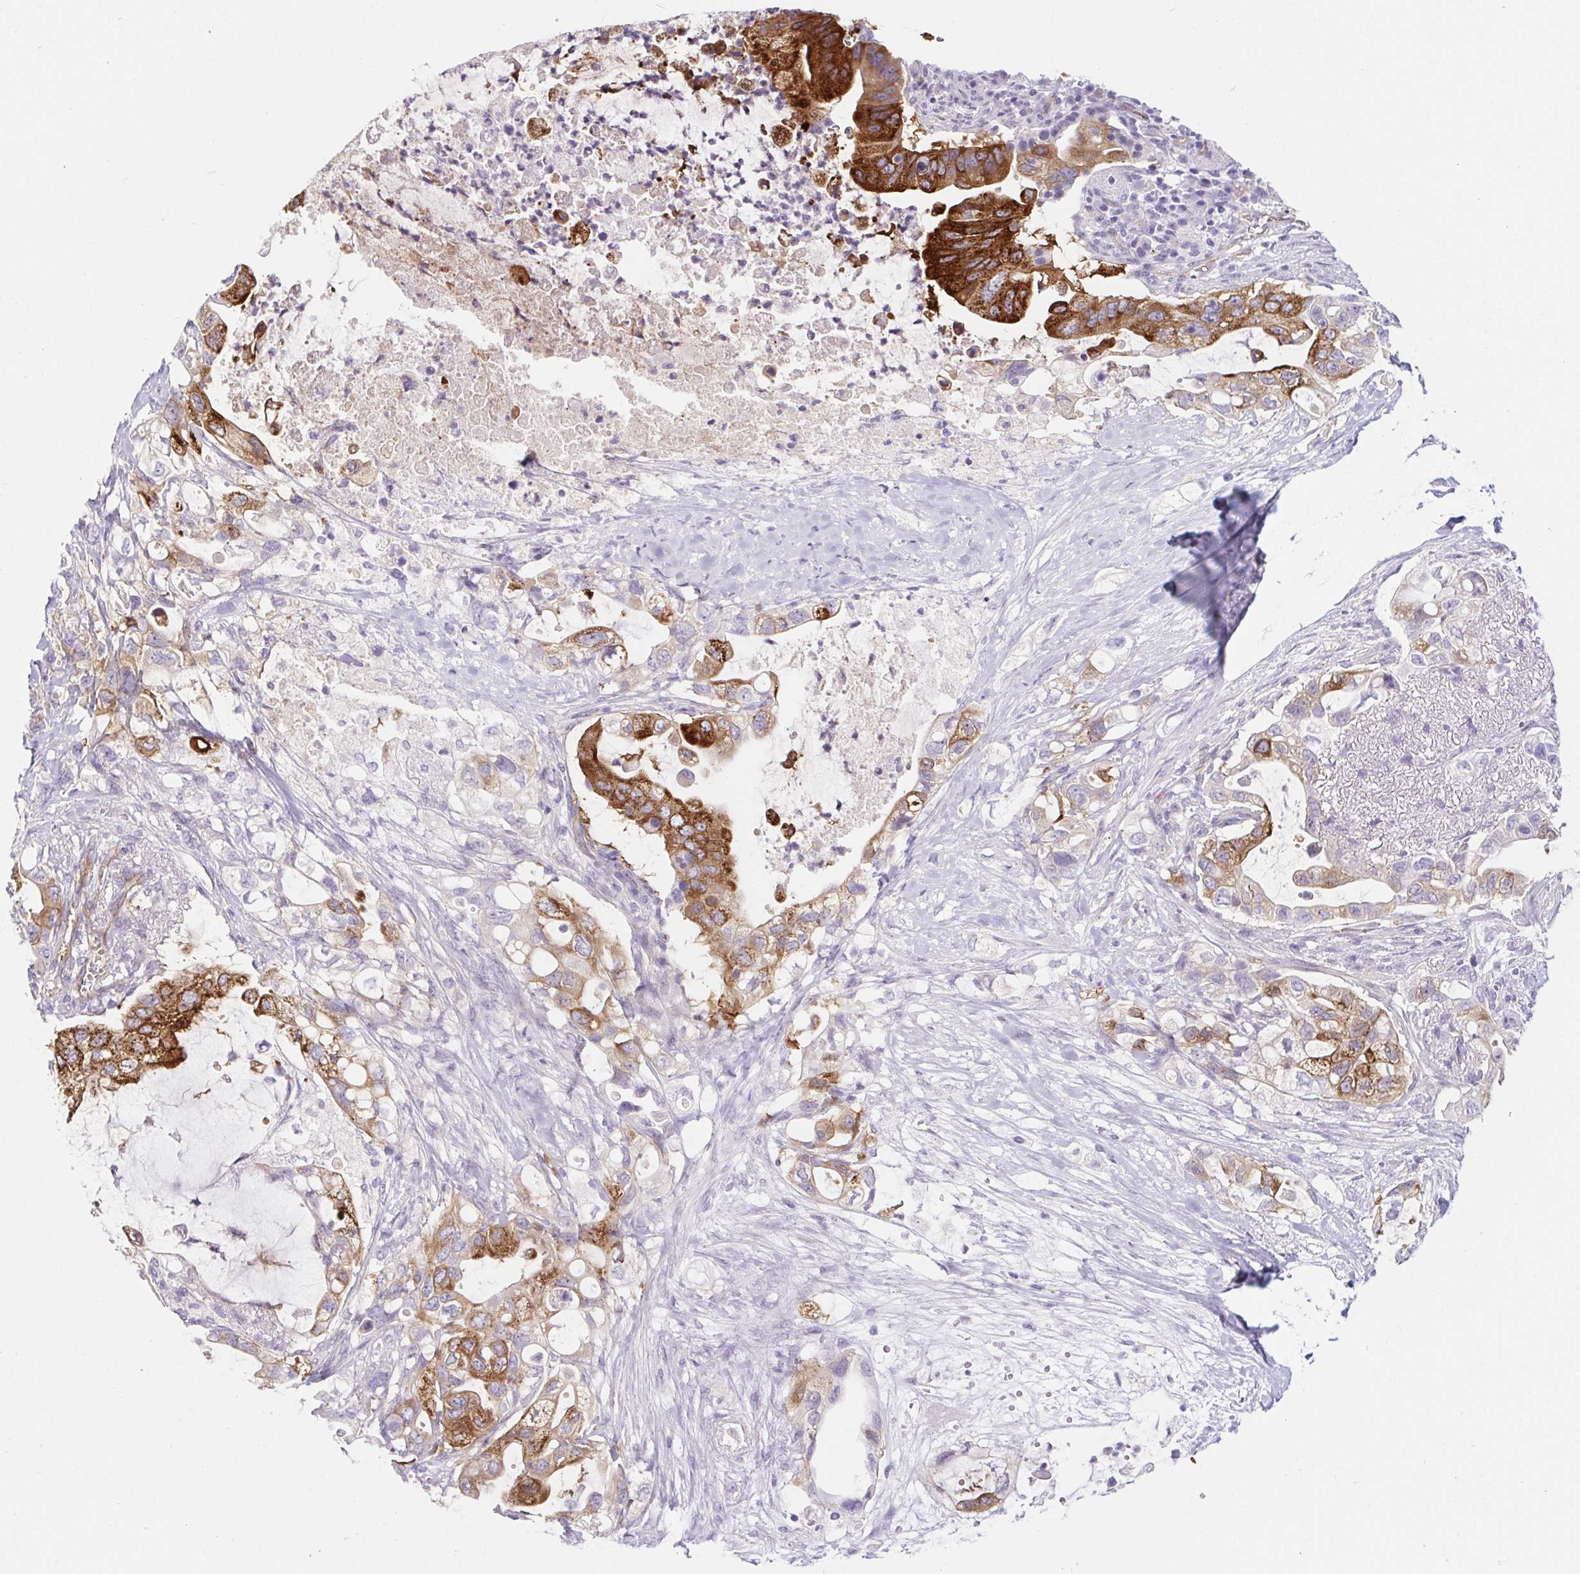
{"staining": {"intensity": "strong", "quantity": "25%-75%", "location": "cytoplasmic/membranous"}, "tissue": "pancreatic cancer", "cell_type": "Tumor cells", "image_type": "cancer", "snomed": [{"axis": "morphology", "description": "Adenocarcinoma, NOS"}, {"axis": "topography", "description": "Pancreas"}], "caption": "Pancreatic cancer (adenocarcinoma) tissue displays strong cytoplasmic/membranous expression in about 25%-75% of tumor cells (IHC, brightfield microscopy, high magnification).", "gene": "BCAS1", "patient": {"sex": "female", "age": 72}}